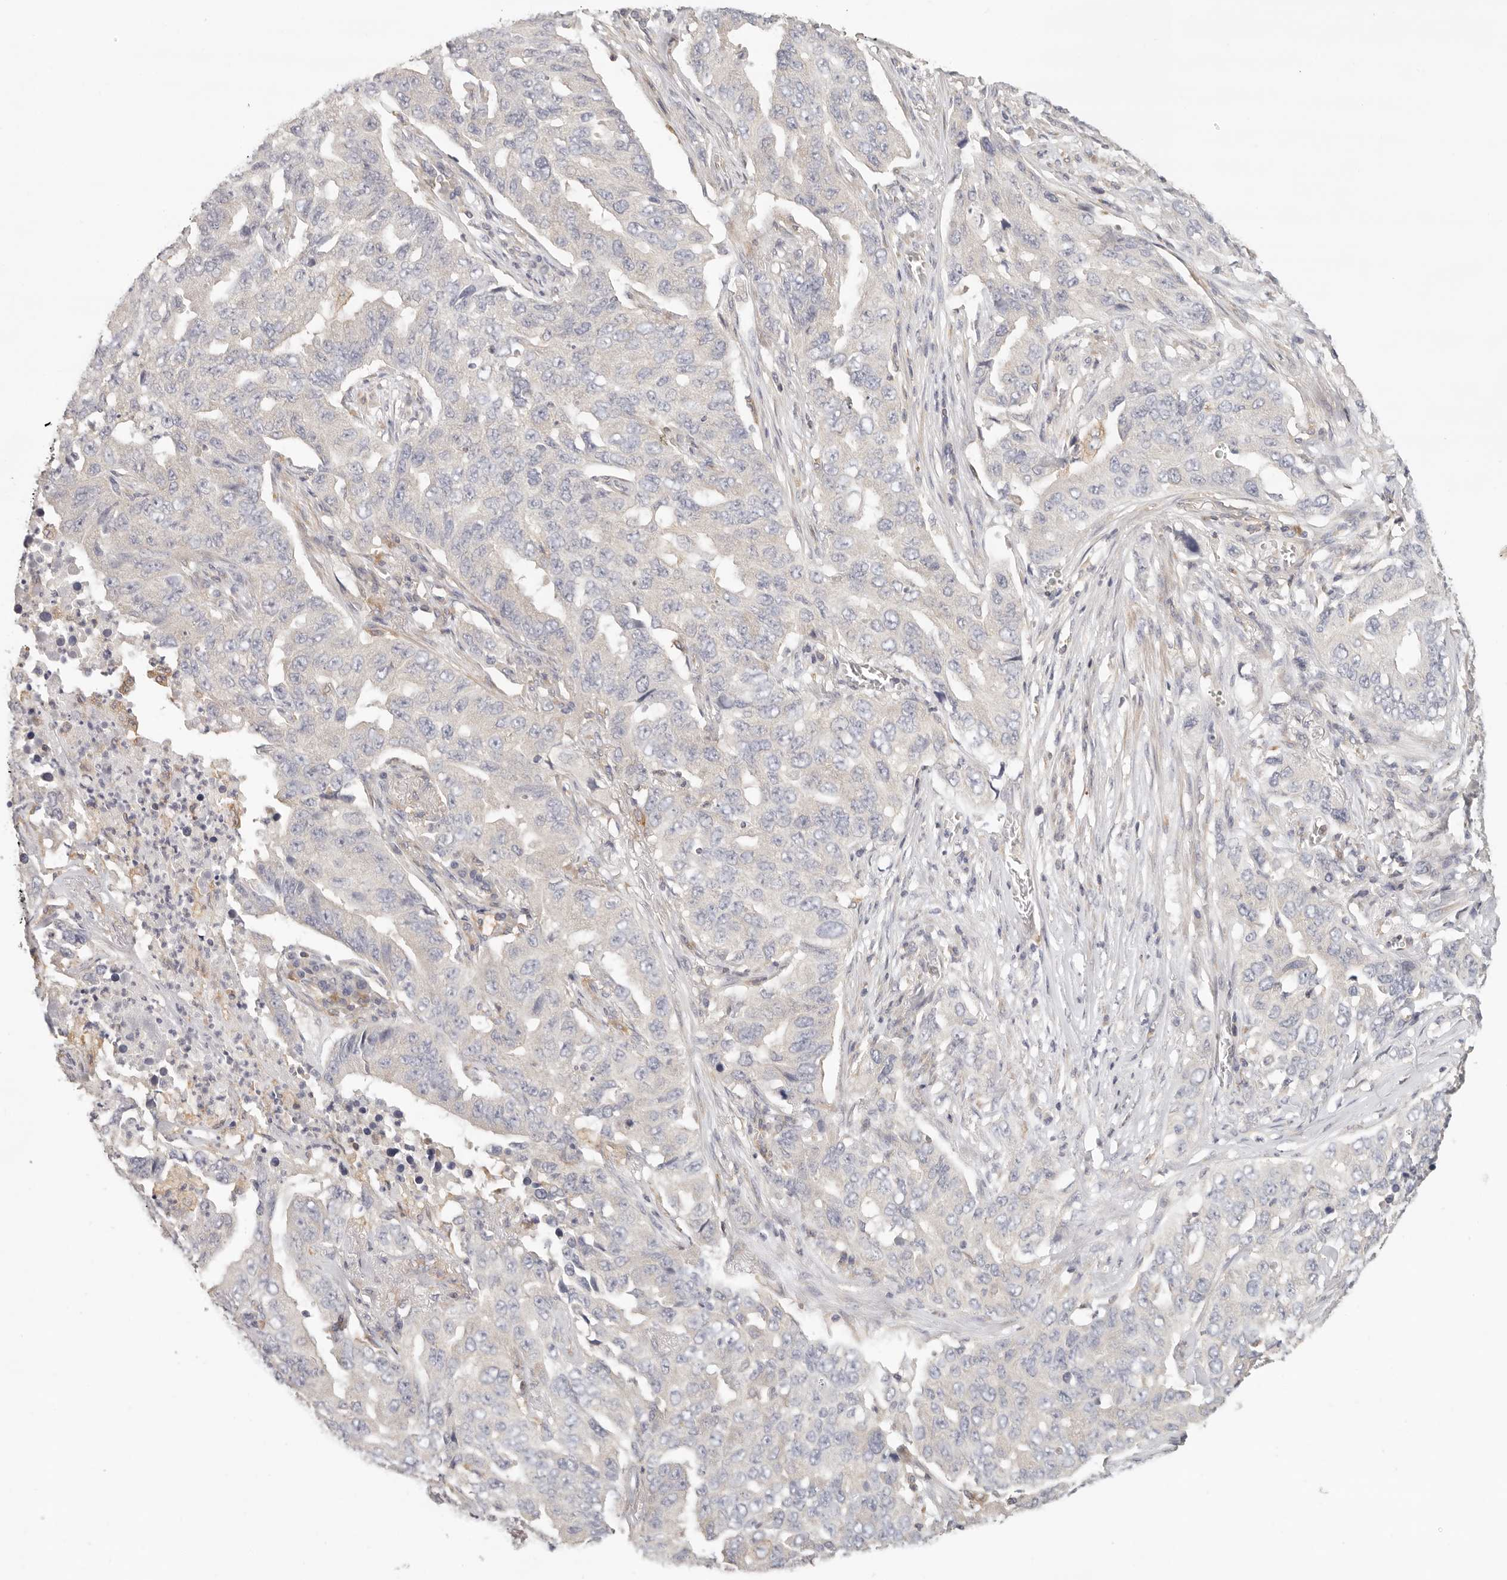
{"staining": {"intensity": "negative", "quantity": "none", "location": "none"}, "tissue": "lung cancer", "cell_type": "Tumor cells", "image_type": "cancer", "snomed": [{"axis": "morphology", "description": "Adenocarcinoma, NOS"}, {"axis": "topography", "description": "Lung"}], "caption": "The photomicrograph displays no significant positivity in tumor cells of lung cancer.", "gene": "ANXA9", "patient": {"sex": "female", "age": 51}}